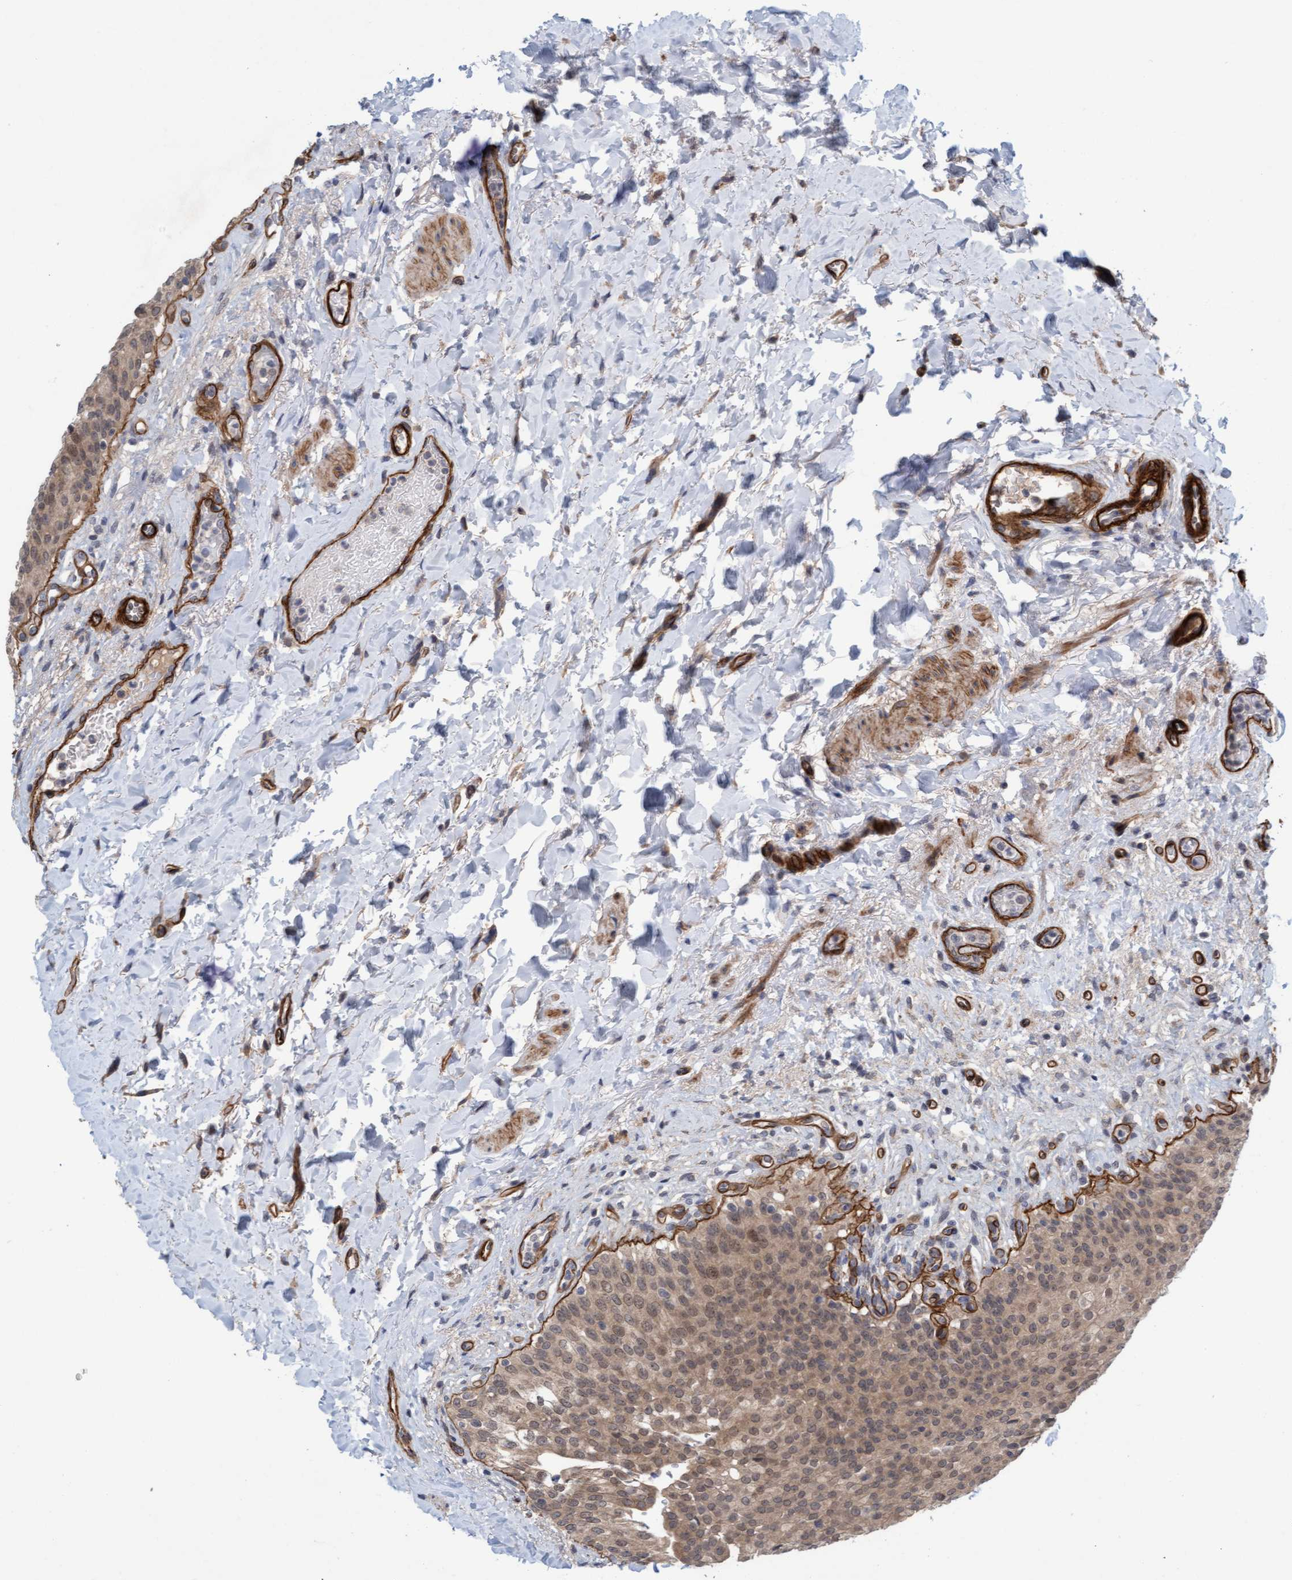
{"staining": {"intensity": "moderate", "quantity": ">75%", "location": "cytoplasmic/membranous,nuclear"}, "tissue": "urinary bladder", "cell_type": "Urothelial cells", "image_type": "normal", "snomed": [{"axis": "morphology", "description": "Normal tissue, NOS"}, {"axis": "topography", "description": "Urinary bladder"}], "caption": "The image reveals staining of benign urinary bladder, revealing moderate cytoplasmic/membranous,nuclear protein positivity (brown color) within urothelial cells.", "gene": "TSTD2", "patient": {"sex": "female", "age": 60}}